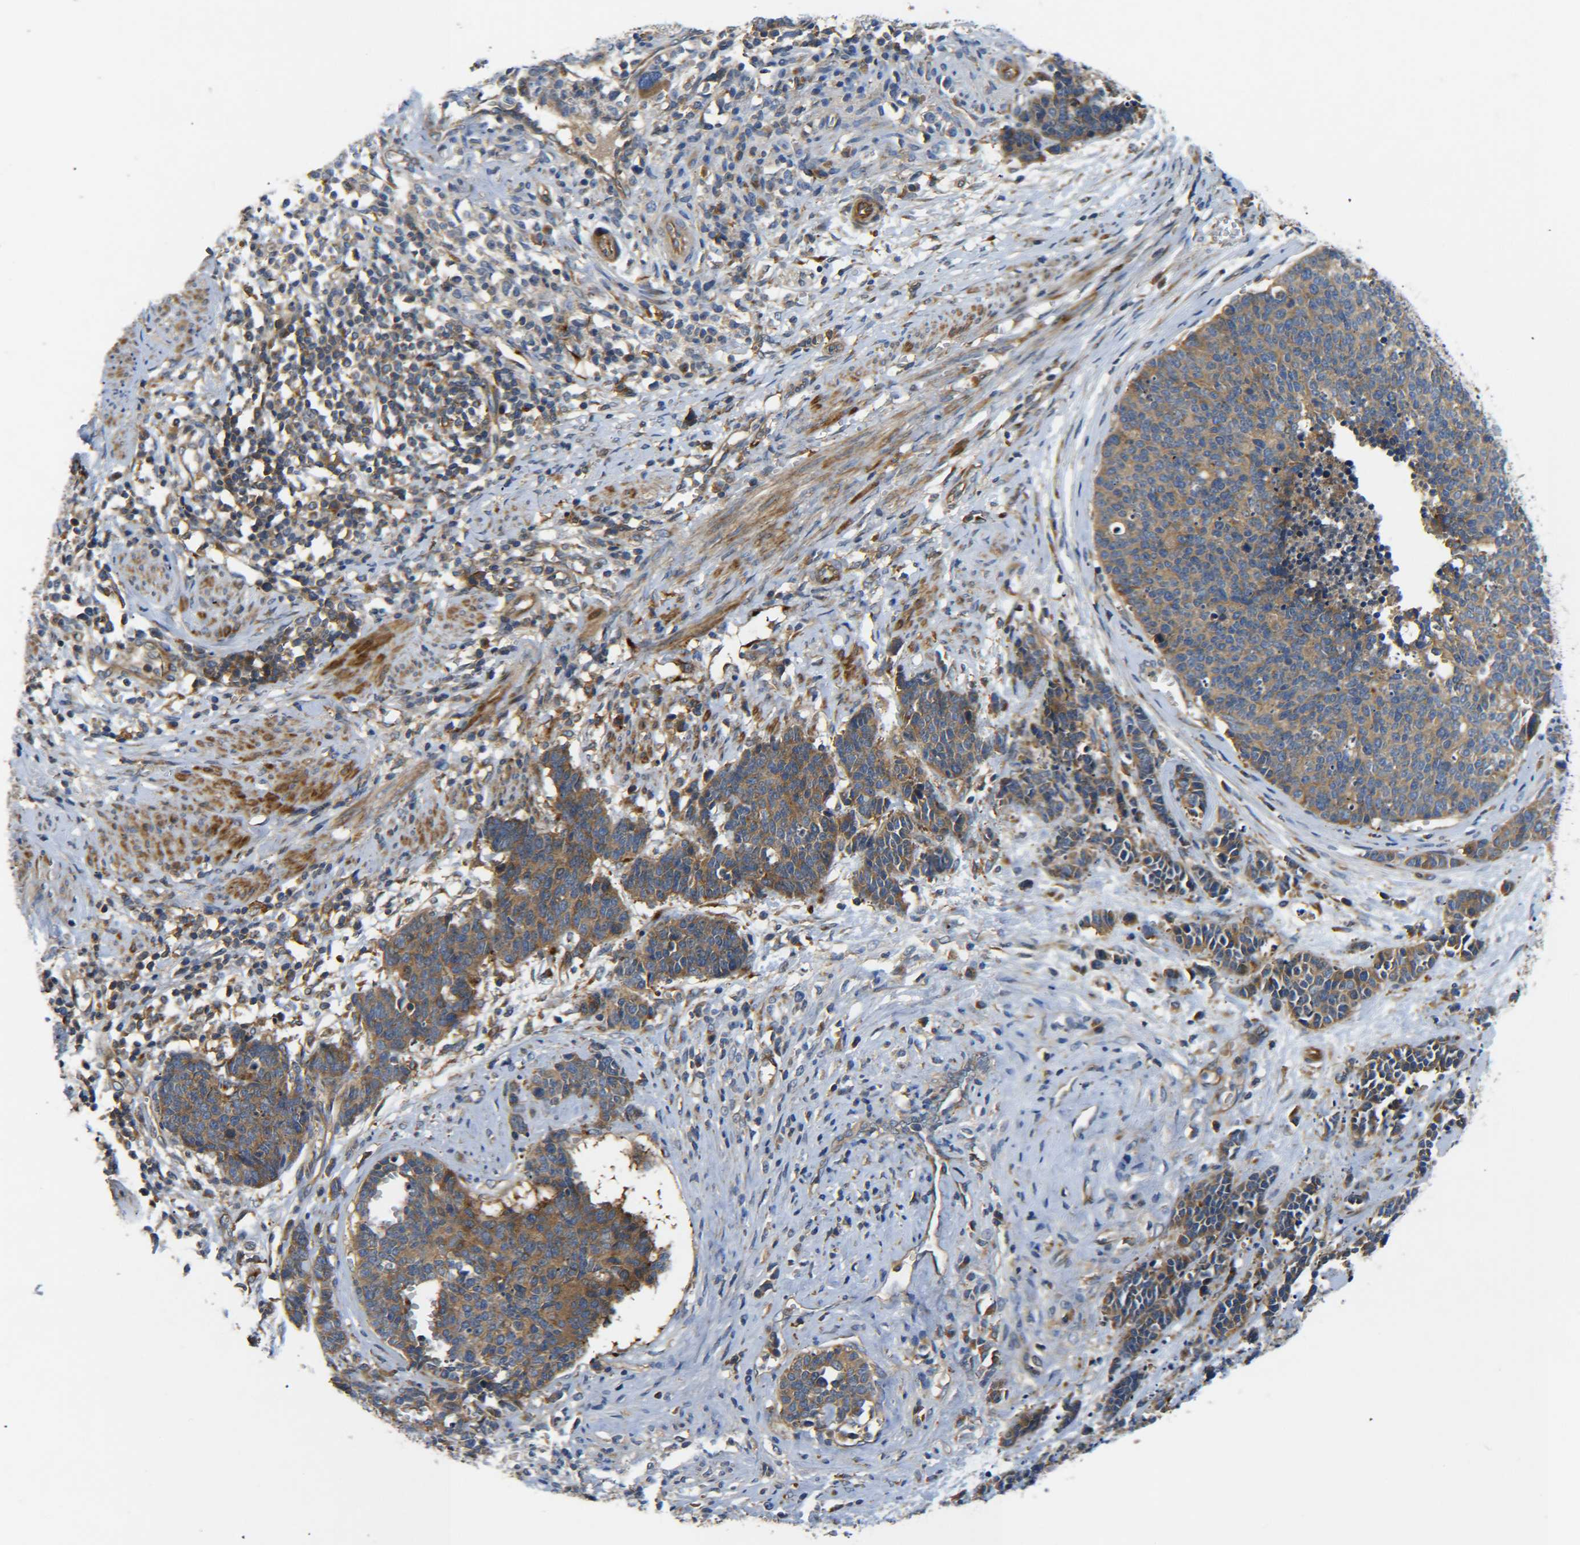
{"staining": {"intensity": "moderate", "quantity": ">75%", "location": "cytoplasmic/membranous"}, "tissue": "cervical cancer", "cell_type": "Tumor cells", "image_type": "cancer", "snomed": [{"axis": "morphology", "description": "Squamous cell carcinoma, NOS"}, {"axis": "topography", "description": "Cervix"}], "caption": "Protein positivity by immunohistochemistry displays moderate cytoplasmic/membranous expression in approximately >75% of tumor cells in cervical cancer (squamous cell carcinoma).", "gene": "LRCH3", "patient": {"sex": "female", "age": 35}}